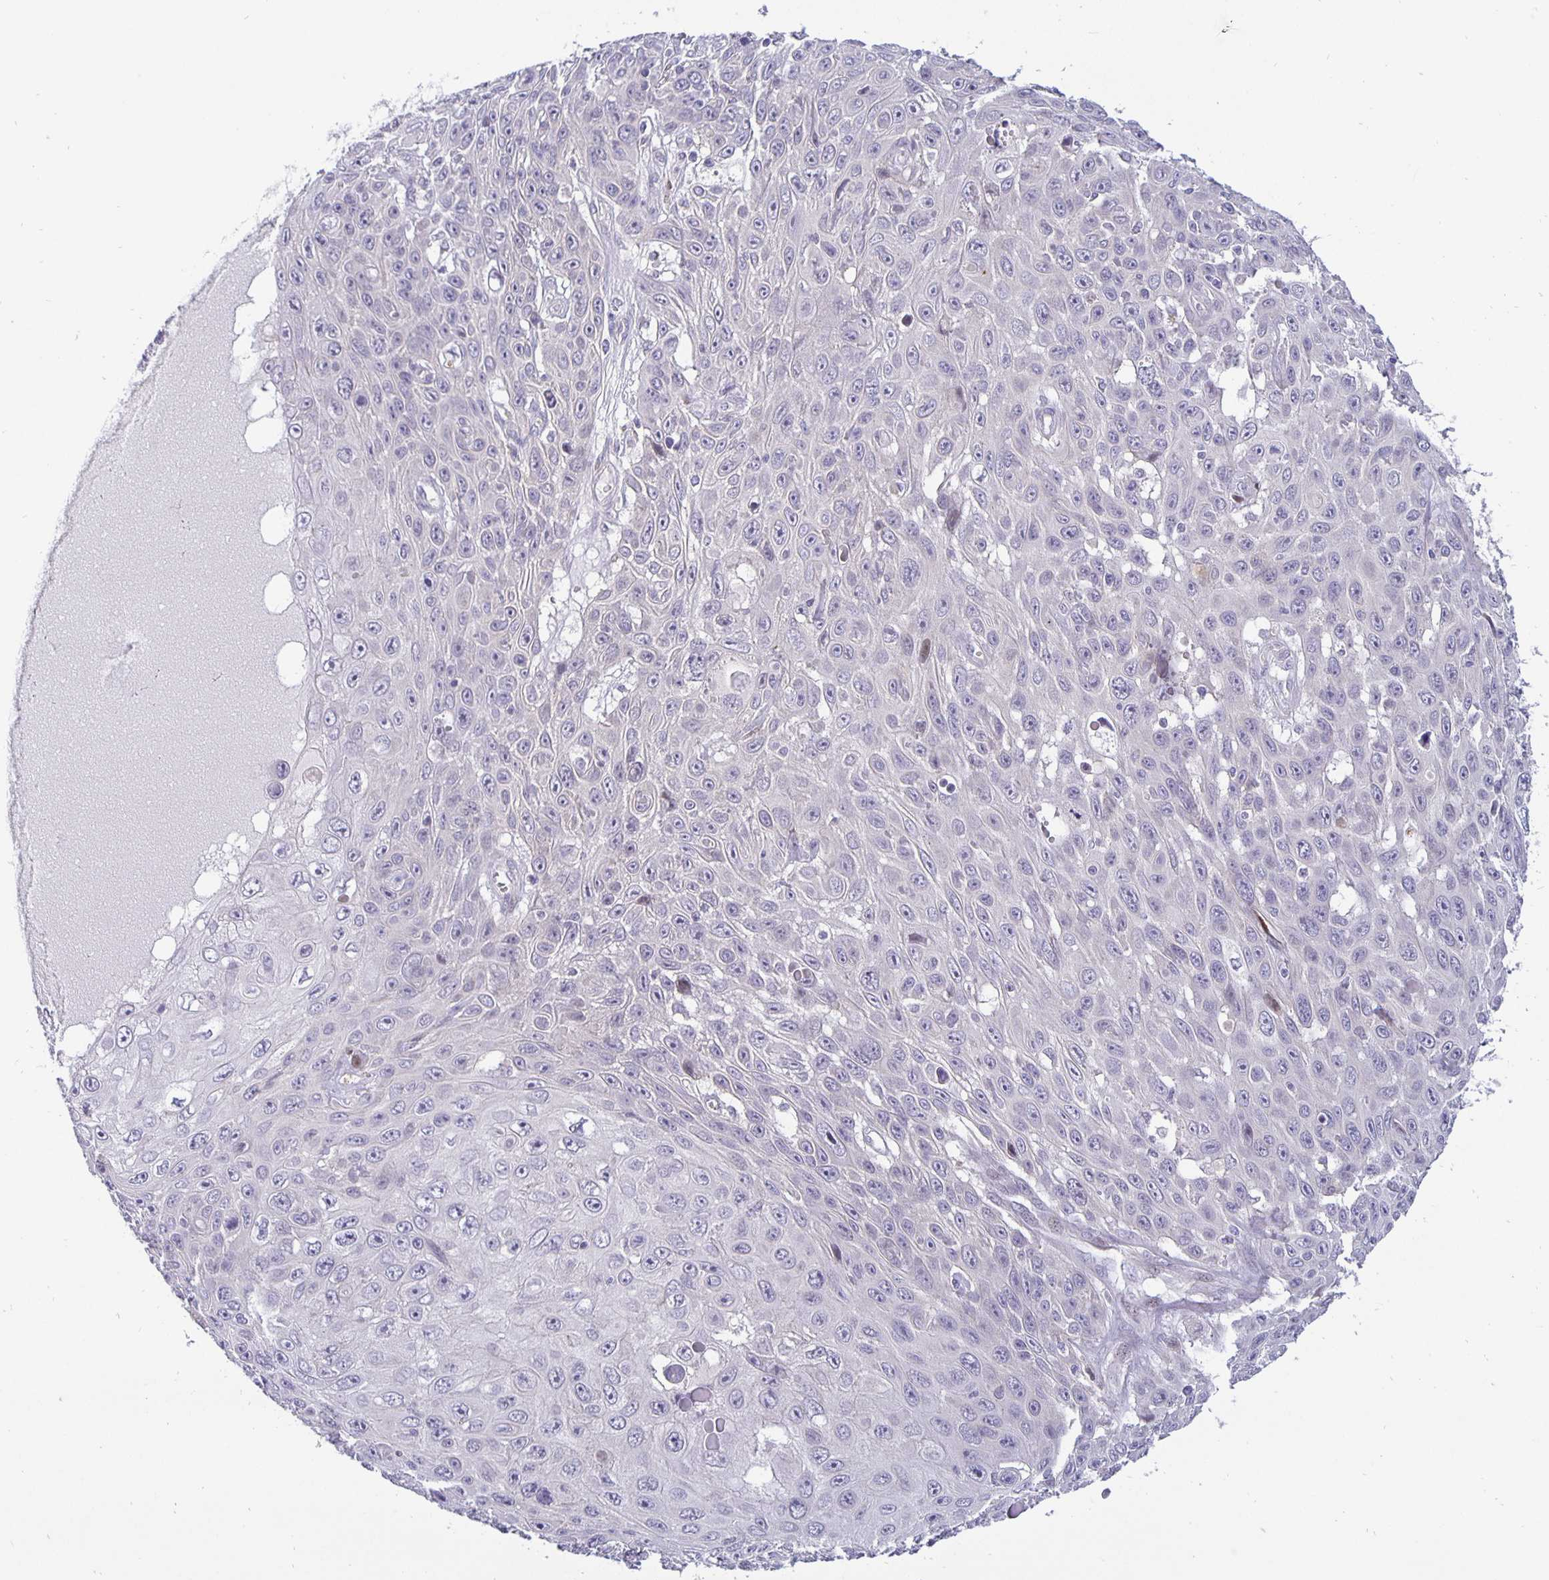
{"staining": {"intensity": "negative", "quantity": "none", "location": "none"}, "tissue": "skin cancer", "cell_type": "Tumor cells", "image_type": "cancer", "snomed": [{"axis": "morphology", "description": "Squamous cell carcinoma, NOS"}, {"axis": "topography", "description": "Skin"}], "caption": "A photomicrograph of skin cancer stained for a protein displays no brown staining in tumor cells.", "gene": "ERBB2", "patient": {"sex": "male", "age": 82}}